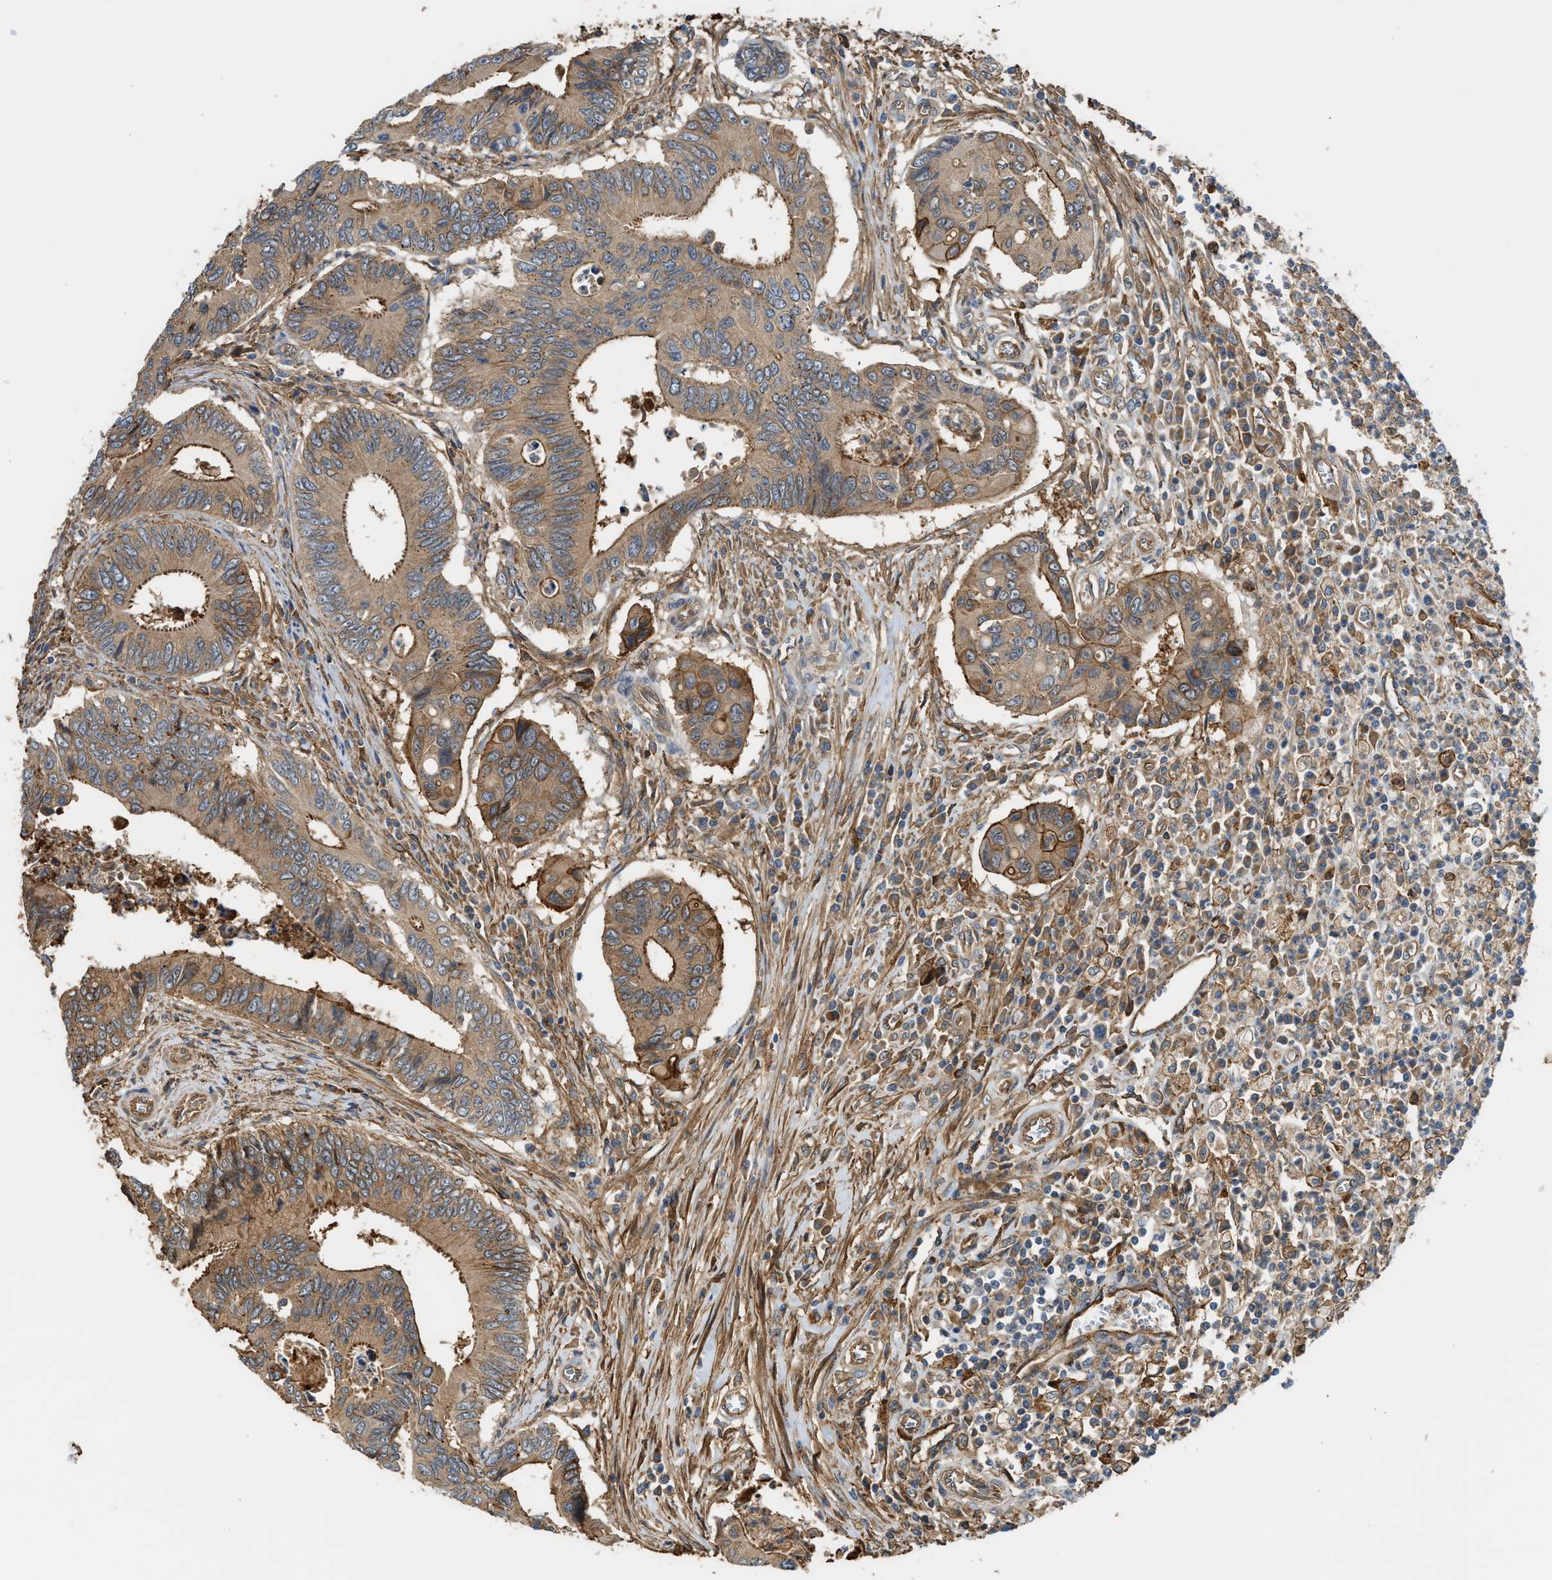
{"staining": {"intensity": "moderate", "quantity": ">75%", "location": "cytoplasmic/membranous"}, "tissue": "colorectal cancer", "cell_type": "Tumor cells", "image_type": "cancer", "snomed": [{"axis": "morphology", "description": "Inflammation, NOS"}, {"axis": "morphology", "description": "Adenocarcinoma, NOS"}, {"axis": "topography", "description": "Colon"}], "caption": "Protein analysis of colorectal cancer (adenocarcinoma) tissue demonstrates moderate cytoplasmic/membranous expression in approximately >75% of tumor cells.", "gene": "DDHD2", "patient": {"sex": "male", "age": 72}}